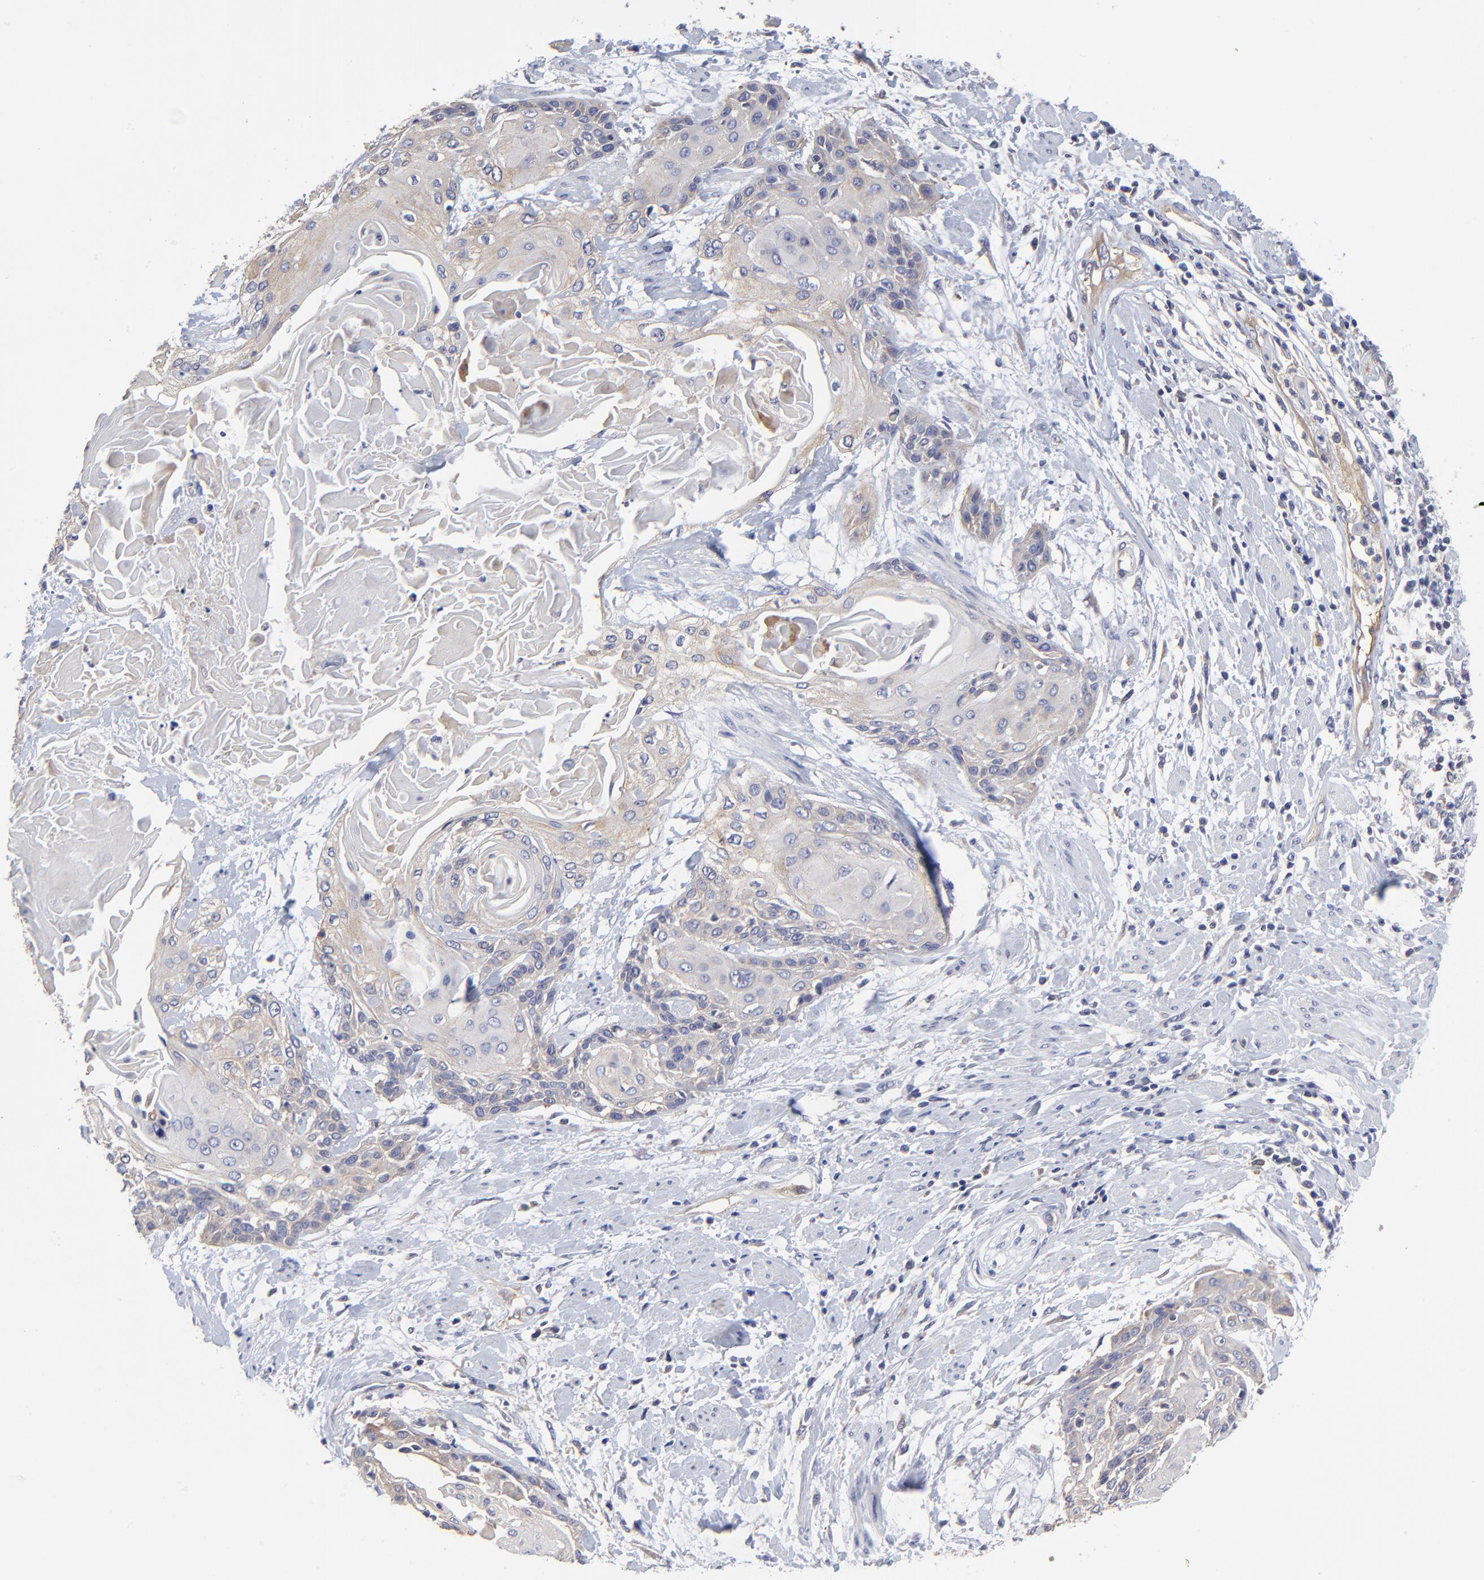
{"staining": {"intensity": "weak", "quantity": "25%-75%", "location": "cytoplasmic/membranous"}, "tissue": "cervical cancer", "cell_type": "Tumor cells", "image_type": "cancer", "snomed": [{"axis": "morphology", "description": "Squamous cell carcinoma, NOS"}, {"axis": "topography", "description": "Cervix"}], "caption": "Protein analysis of cervical squamous cell carcinoma tissue demonstrates weak cytoplasmic/membranous expression in about 25%-75% of tumor cells.", "gene": "SULF2", "patient": {"sex": "female", "age": 57}}